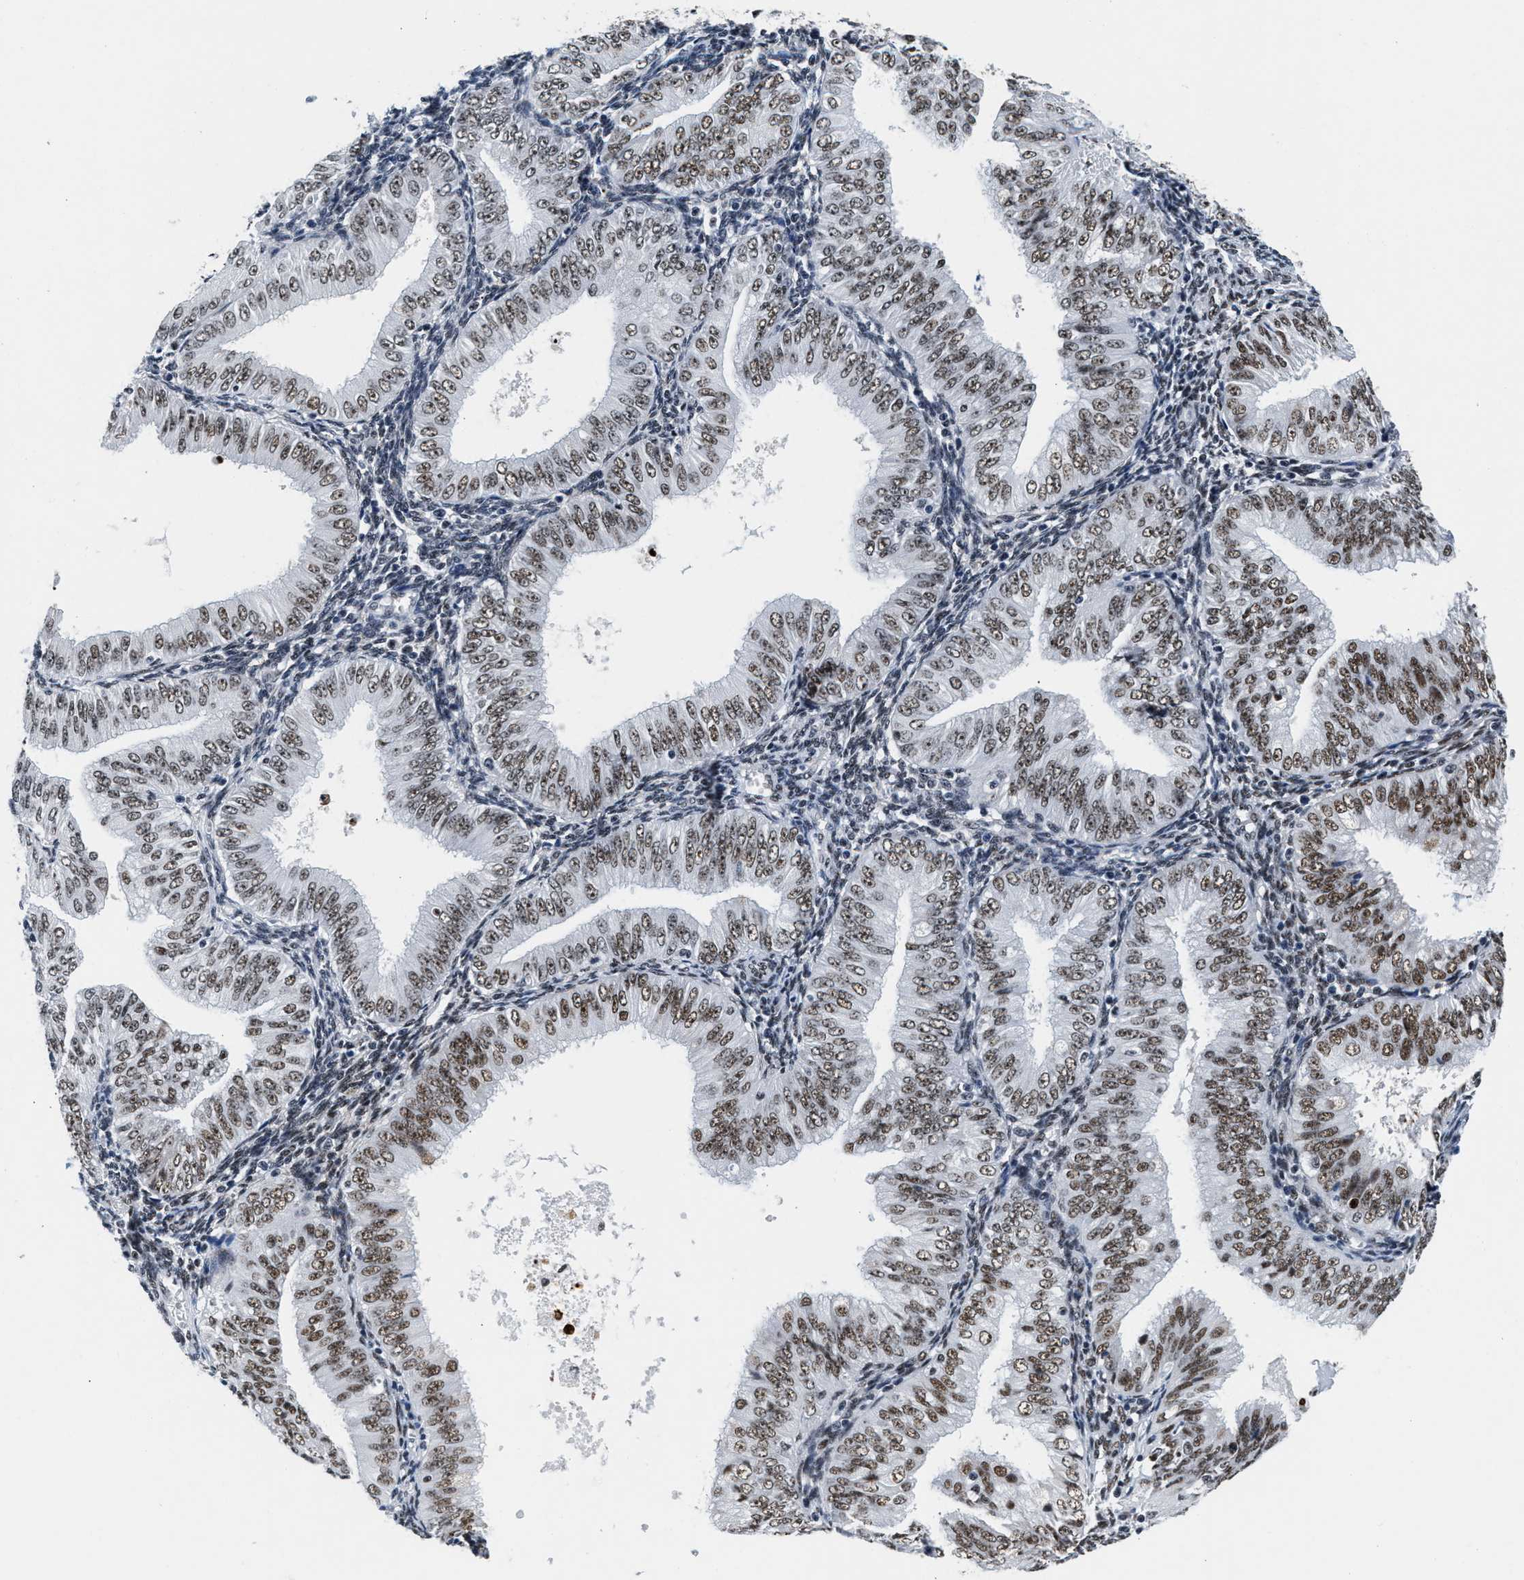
{"staining": {"intensity": "moderate", "quantity": ">75%", "location": "nuclear"}, "tissue": "endometrial cancer", "cell_type": "Tumor cells", "image_type": "cancer", "snomed": [{"axis": "morphology", "description": "Normal tissue, NOS"}, {"axis": "morphology", "description": "Adenocarcinoma, NOS"}, {"axis": "topography", "description": "Endometrium"}], "caption": "Immunohistochemical staining of endometrial adenocarcinoma demonstrates medium levels of moderate nuclear positivity in about >75% of tumor cells.", "gene": "RAD50", "patient": {"sex": "female", "age": 53}}